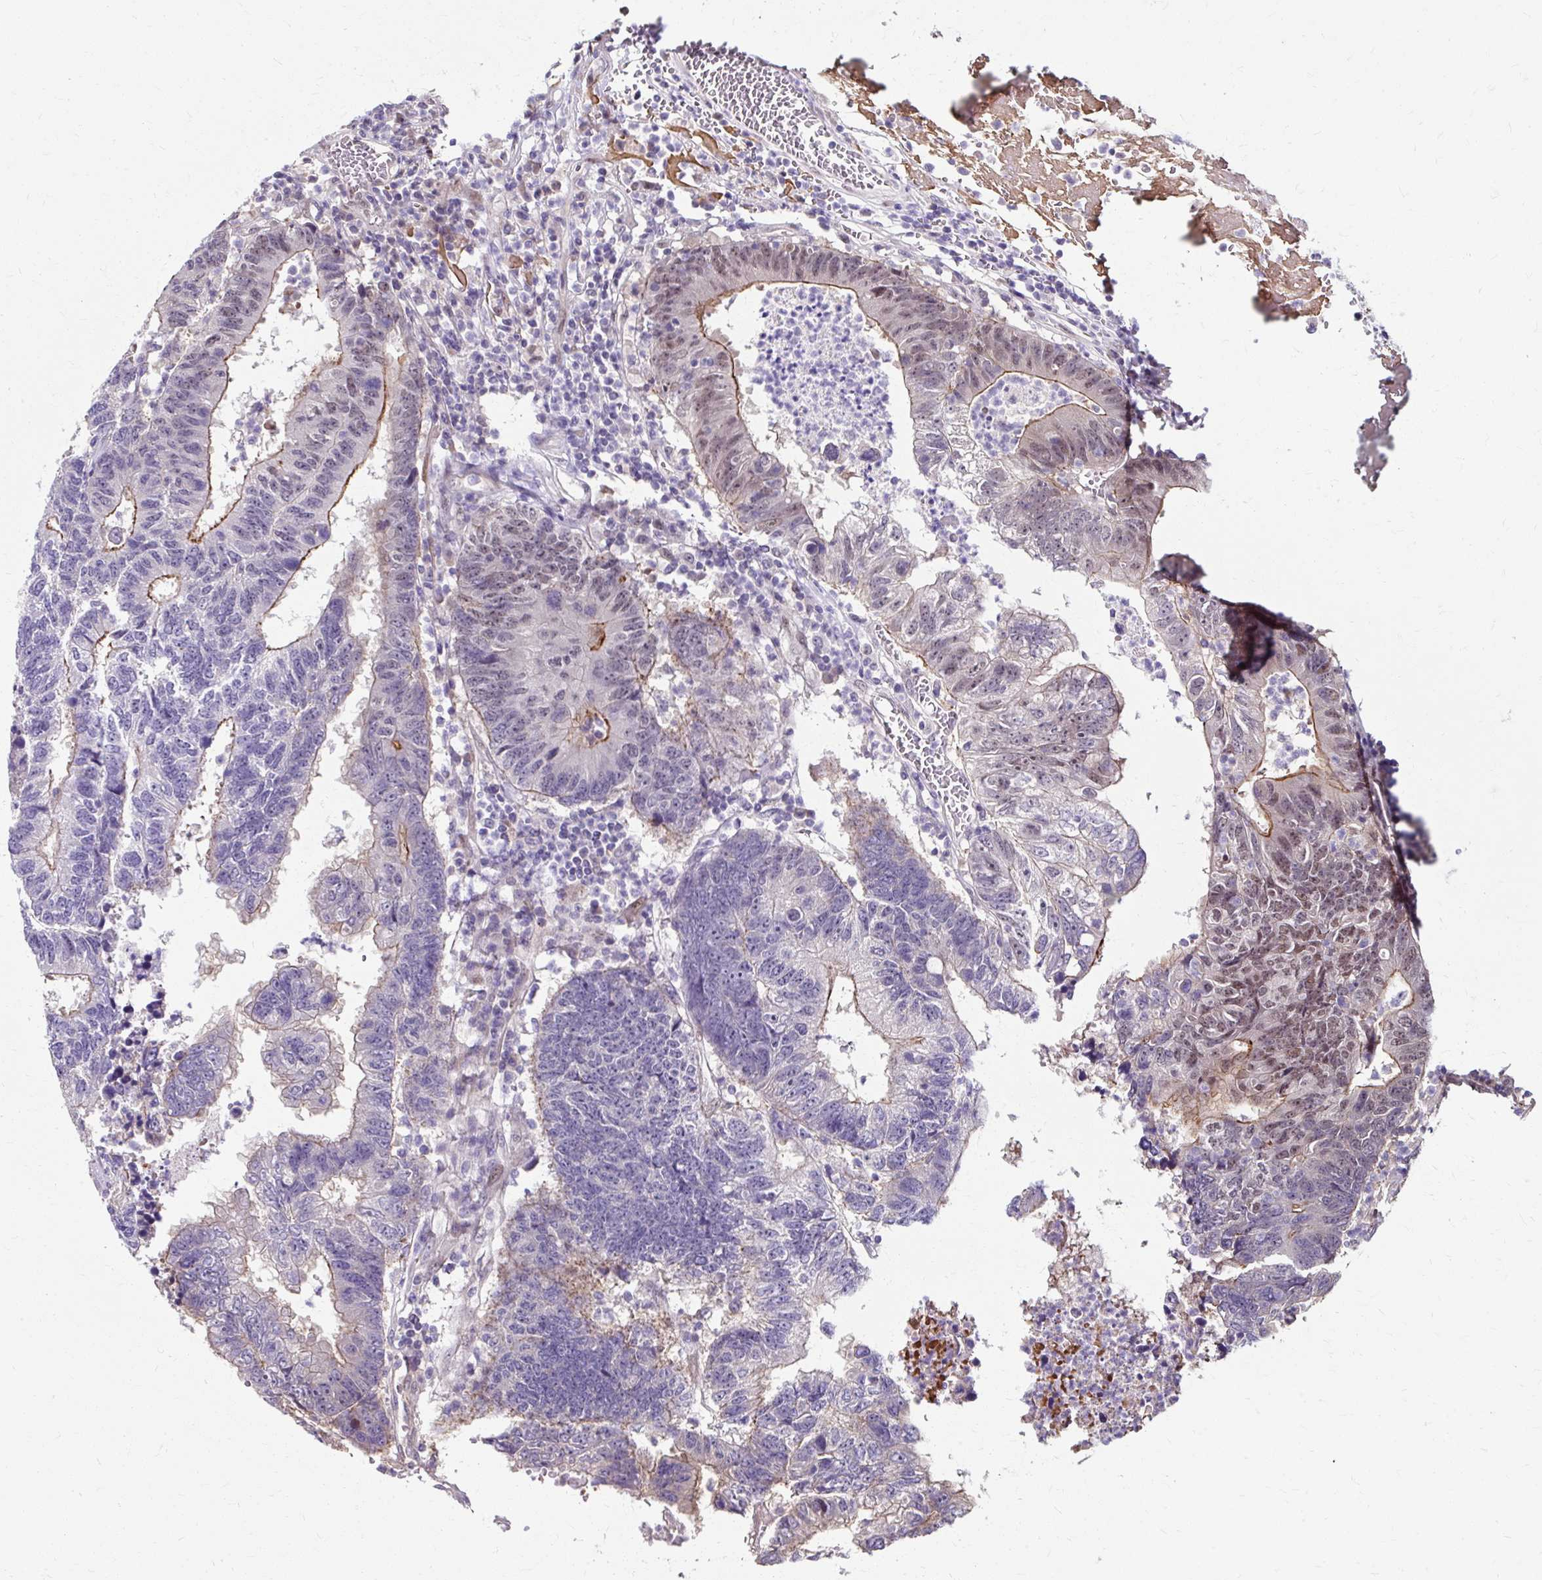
{"staining": {"intensity": "moderate", "quantity": "<25%", "location": "cytoplasmic/membranous,nuclear"}, "tissue": "colorectal cancer", "cell_type": "Tumor cells", "image_type": "cancer", "snomed": [{"axis": "morphology", "description": "Adenocarcinoma, NOS"}, {"axis": "topography", "description": "Colon"}], "caption": "A histopathology image of human colorectal cancer (adenocarcinoma) stained for a protein exhibits moderate cytoplasmic/membranous and nuclear brown staining in tumor cells.", "gene": "ZNF555", "patient": {"sex": "female", "age": 48}}